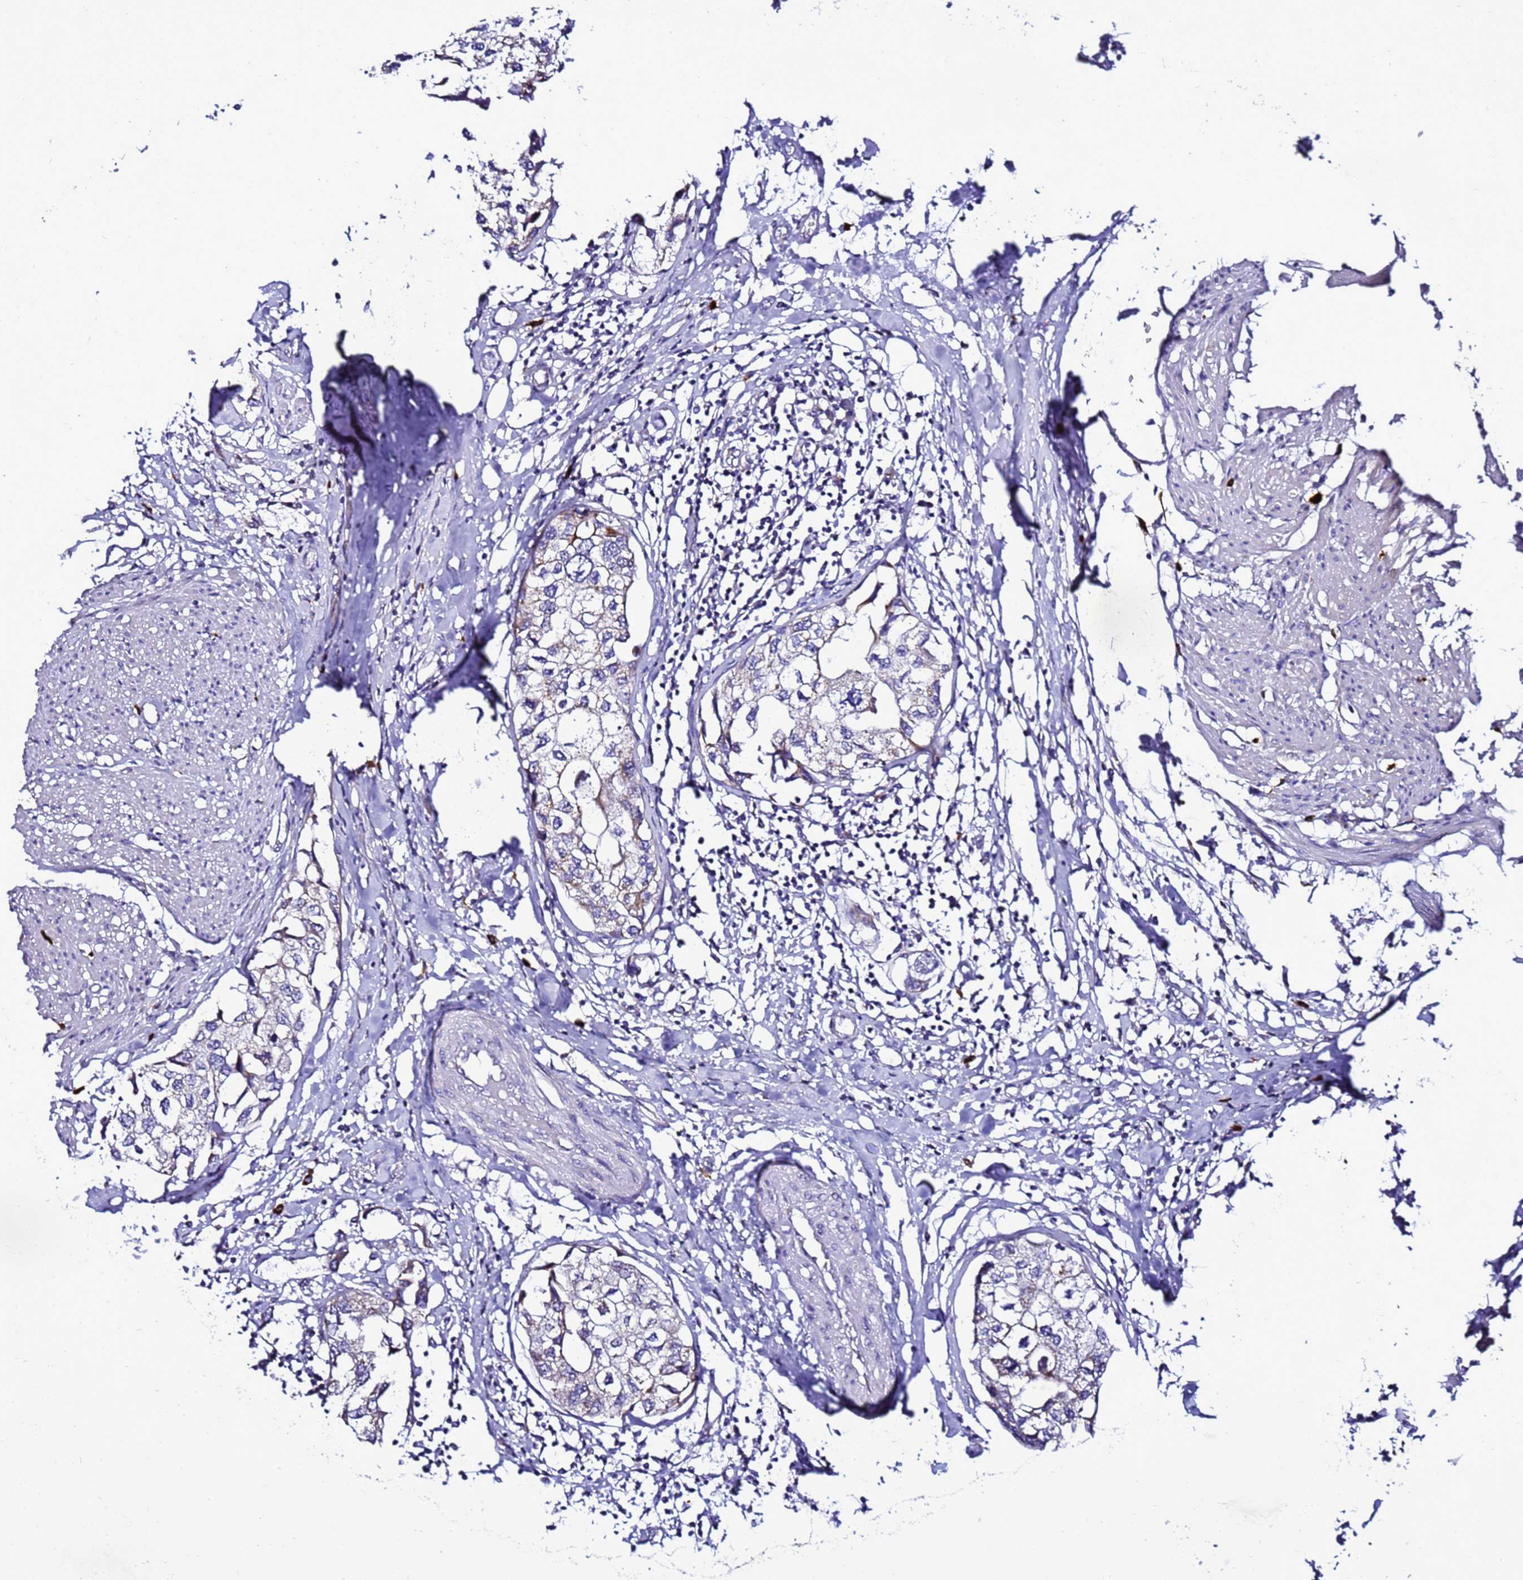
{"staining": {"intensity": "negative", "quantity": "none", "location": "none"}, "tissue": "urothelial cancer", "cell_type": "Tumor cells", "image_type": "cancer", "snomed": [{"axis": "morphology", "description": "Urothelial carcinoma, High grade"}, {"axis": "topography", "description": "Urinary bladder"}], "caption": "This is a photomicrograph of immunohistochemistry staining of urothelial carcinoma (high-grade), which shows no positivity in tumor cells. (Brightfield microscopy of DAB (3,3'-diaminobenzidine) immunohistochemistry at high magnification).", "gene": "HIGD2A", "patient": {"sex": "male", "age": 64}}